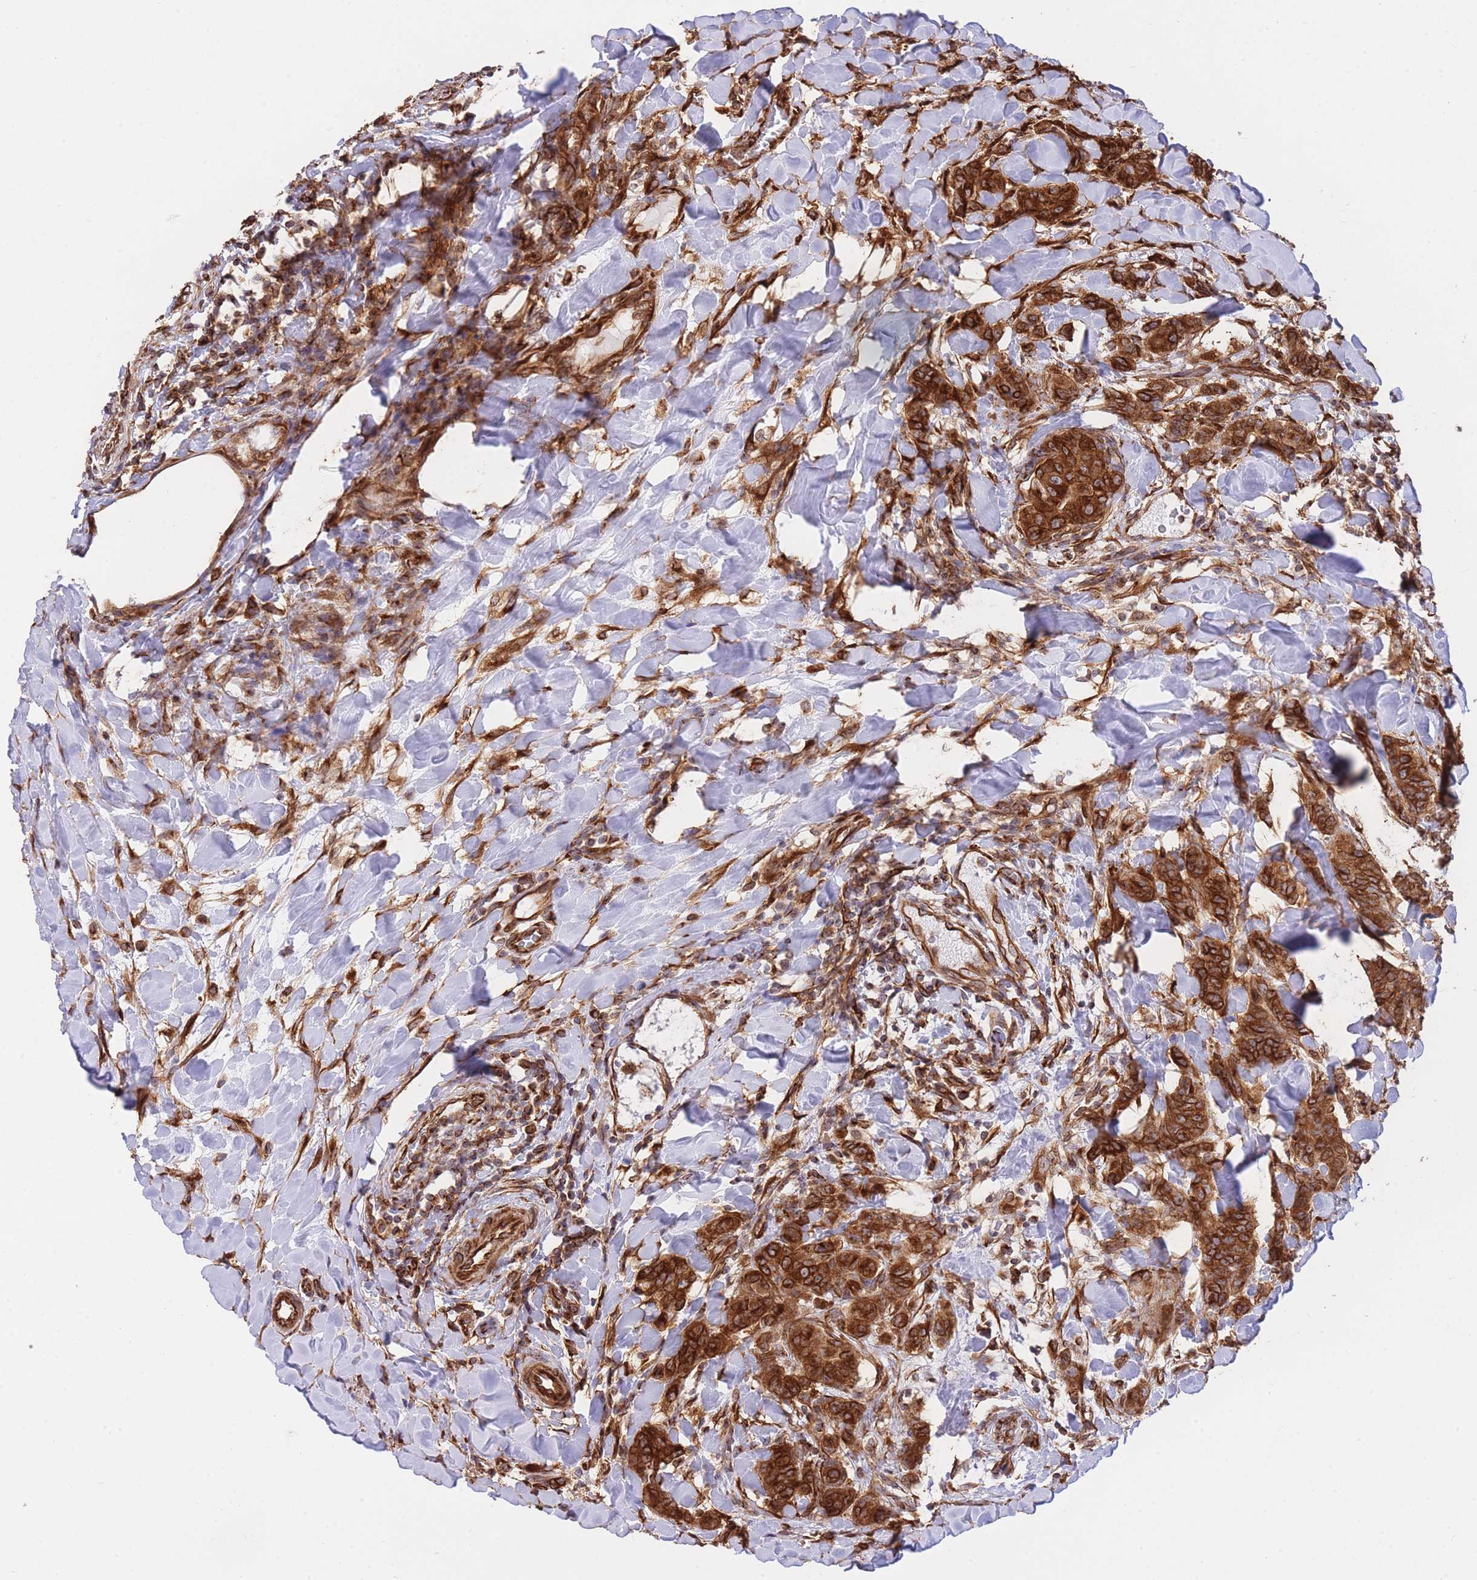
{"staining": {"intensity": "strong", "quantity": ">75%", "location": "cytoplasmic/membranous"}, "tissue": "breast cancer", "cell_type": "Tumor cells", "image_type": "cancer", "snomed": [{"axis": "morphology", "description": "Duct carcinoma"}, {"axis": "topography", "description": "Breast"}], "caption": "Brown immunohistochemical staining in human breast cancer shows strong cytoplasmic/membranous positivity in approximately >75% of tumor cells.", "gene": "EXOSC8", "patient": {"sex": "female", "age": 40}}